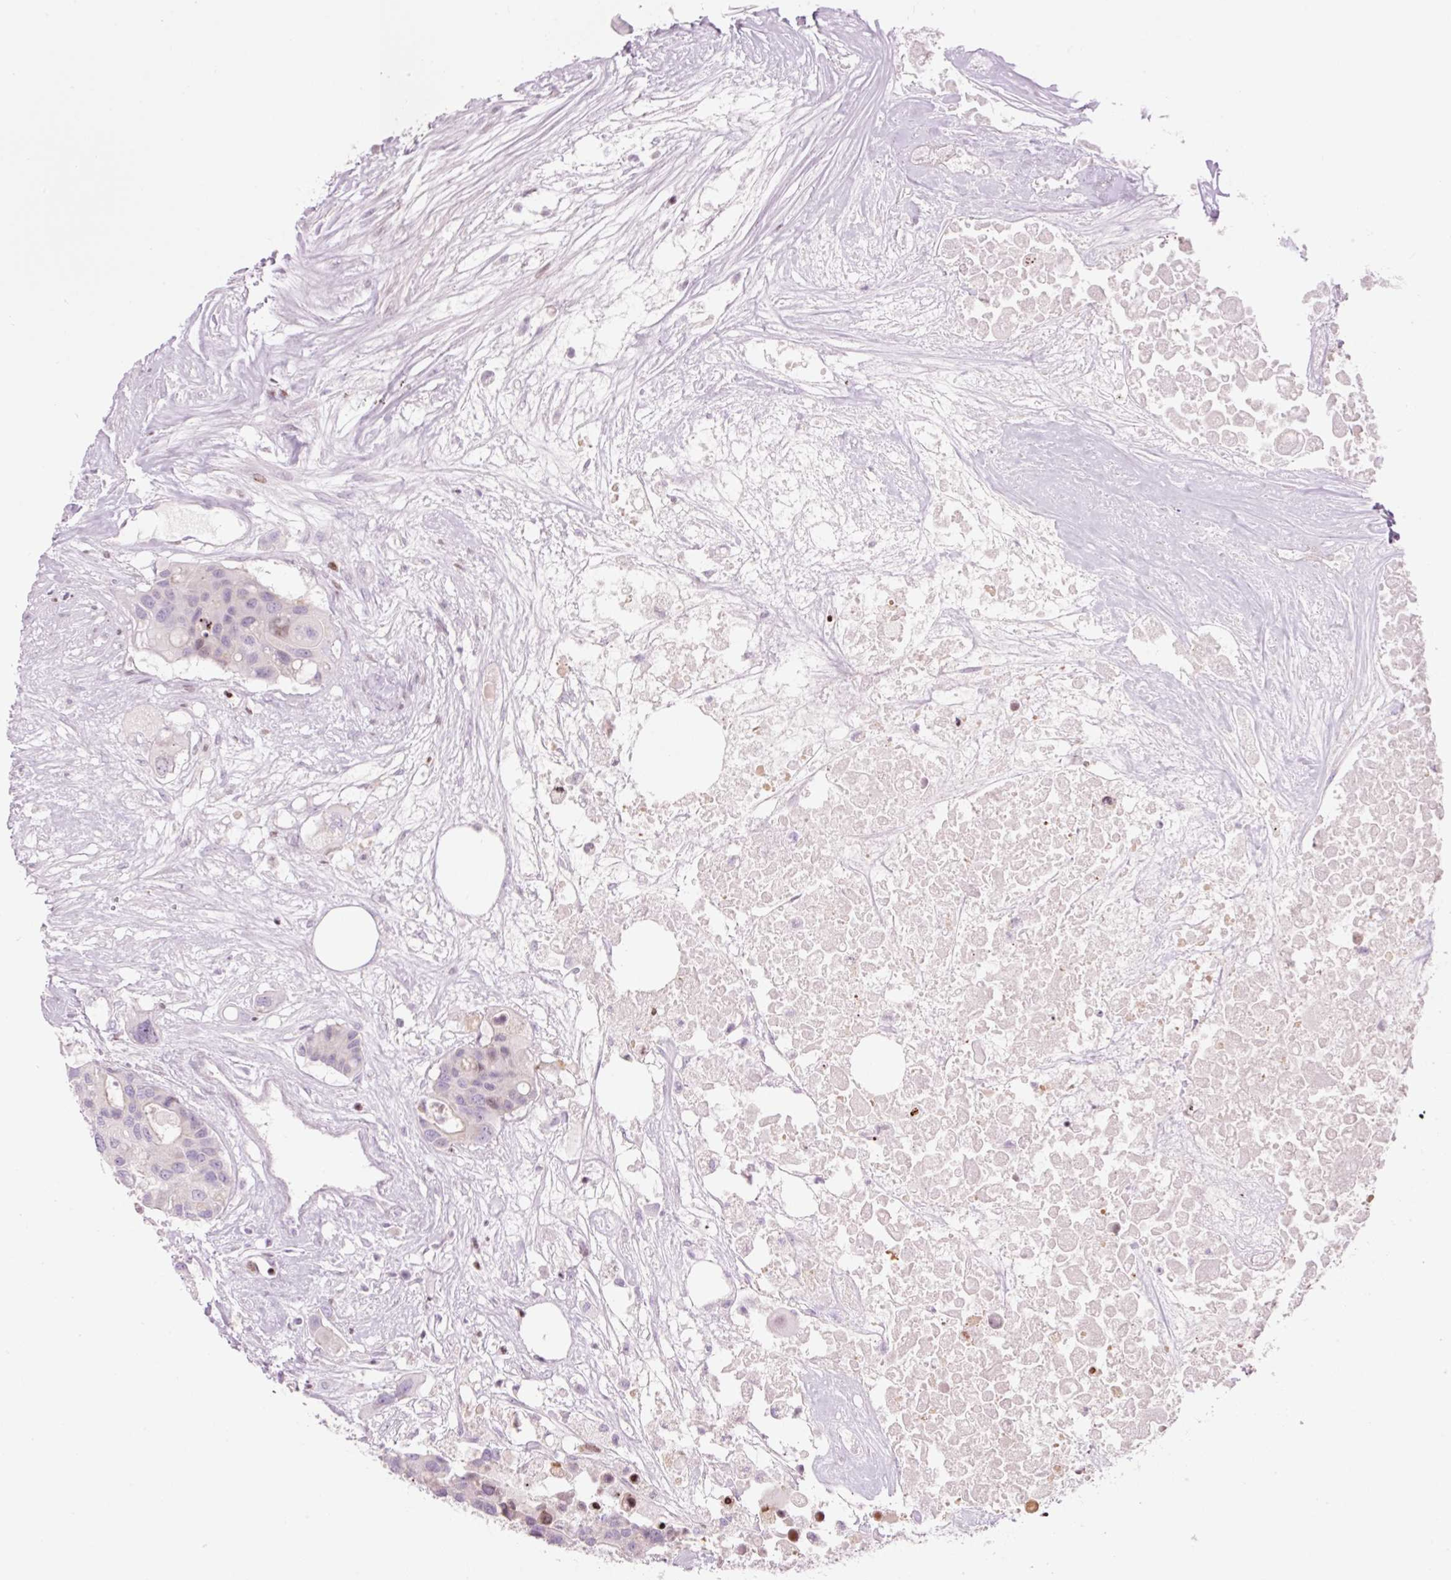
{"staining": {"intensity": "weak", "quantity": "<25%", "location": "nuclear"}, "tissue": "colorectal cancer", "cell_type": "Tumor cells", "image_type": "cancer", "snomed": [{"axis": "morphology", "description": "Adenocarcinoma, NOS"}, {"axis": "topography", "description": "Colon"}], "caption": "This is an immunohistochemistry (IHC) photomicrograph of human colorectal cancer (adenocarcinoma). There is no staining in tumor cells.", "gene": "TMEM177", "patient": {"sex": "male", "age": 77}}